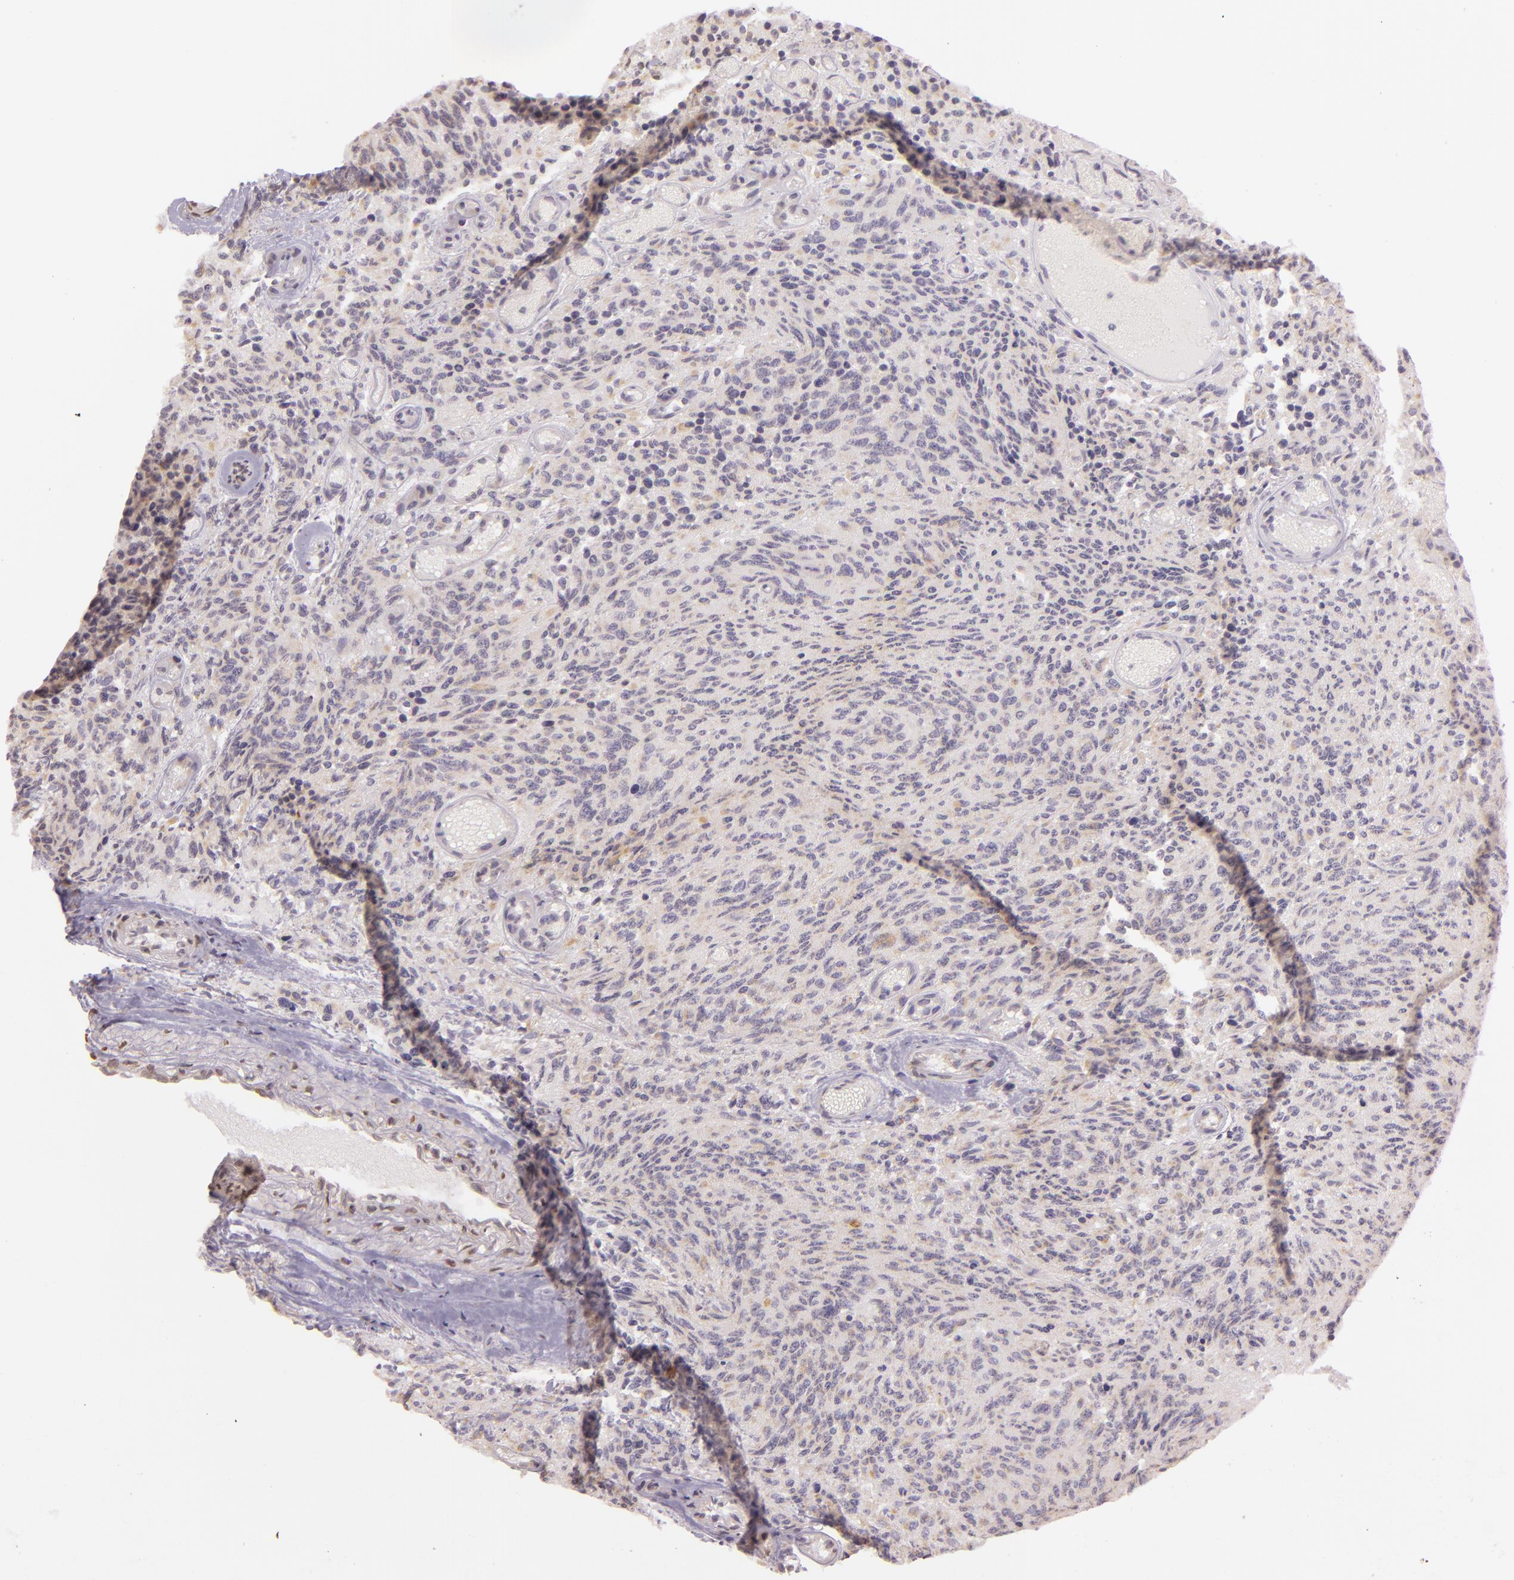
{"staining": {"intensity": "weak", "quantity": ">75%", "location": "cytoplasmic/membranous"}, "tissue": "glioma", "cell_type": "Tumor cells", "image_type": "cancer", "snomed": [{"axis": "morphology", "description": "Glioma, malignant, High grade"}, {"axis": "topography", "description": "Brain"}], "caption": "IHC of human glioma demonstrates low levels of weak cytoplasmic/membranous staining in about >75% of tumor cells.", "gene": "LGMN", "patient": {"sex": "male", "age": 36}}